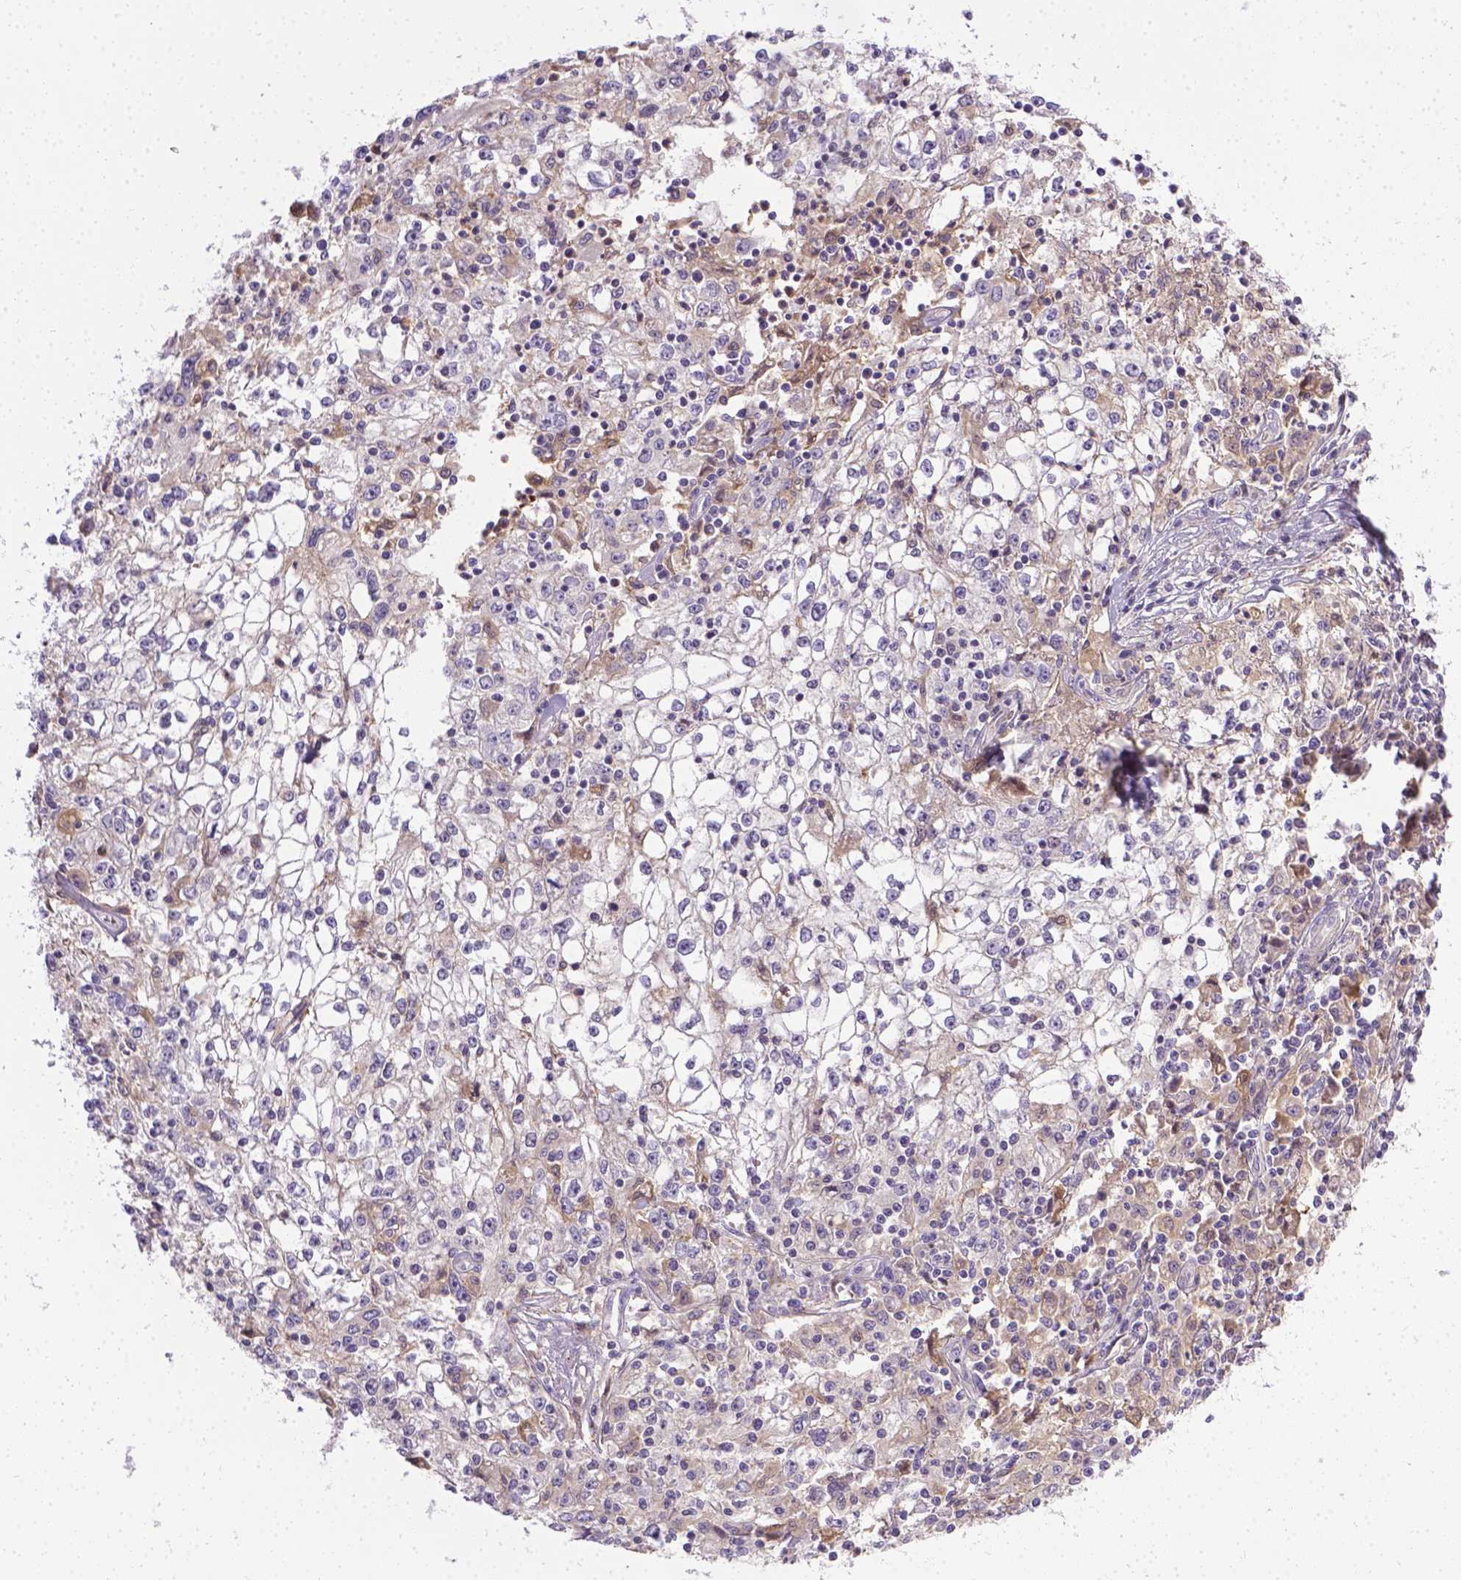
{"staining": {"intensity": "negative", "quantity": "none", "location": "none"}, "tissue": "cervical cancer", "cell_type": "Tumor cells", "image_type": "cancer", "snomed": [{"axis": "morphology", "description": "Squamous cell carcinoma, NOS"}, {"axis": "topography", "description": "Cervix"}], "caption": "IHC histopathology image of neoplastic tissue: human cervical cancer stained with DAB demonstrates no significant protein positivity in tumor cells.", "gene": "TM4SF18", "patient": {"sex": "female", "age": 85}}